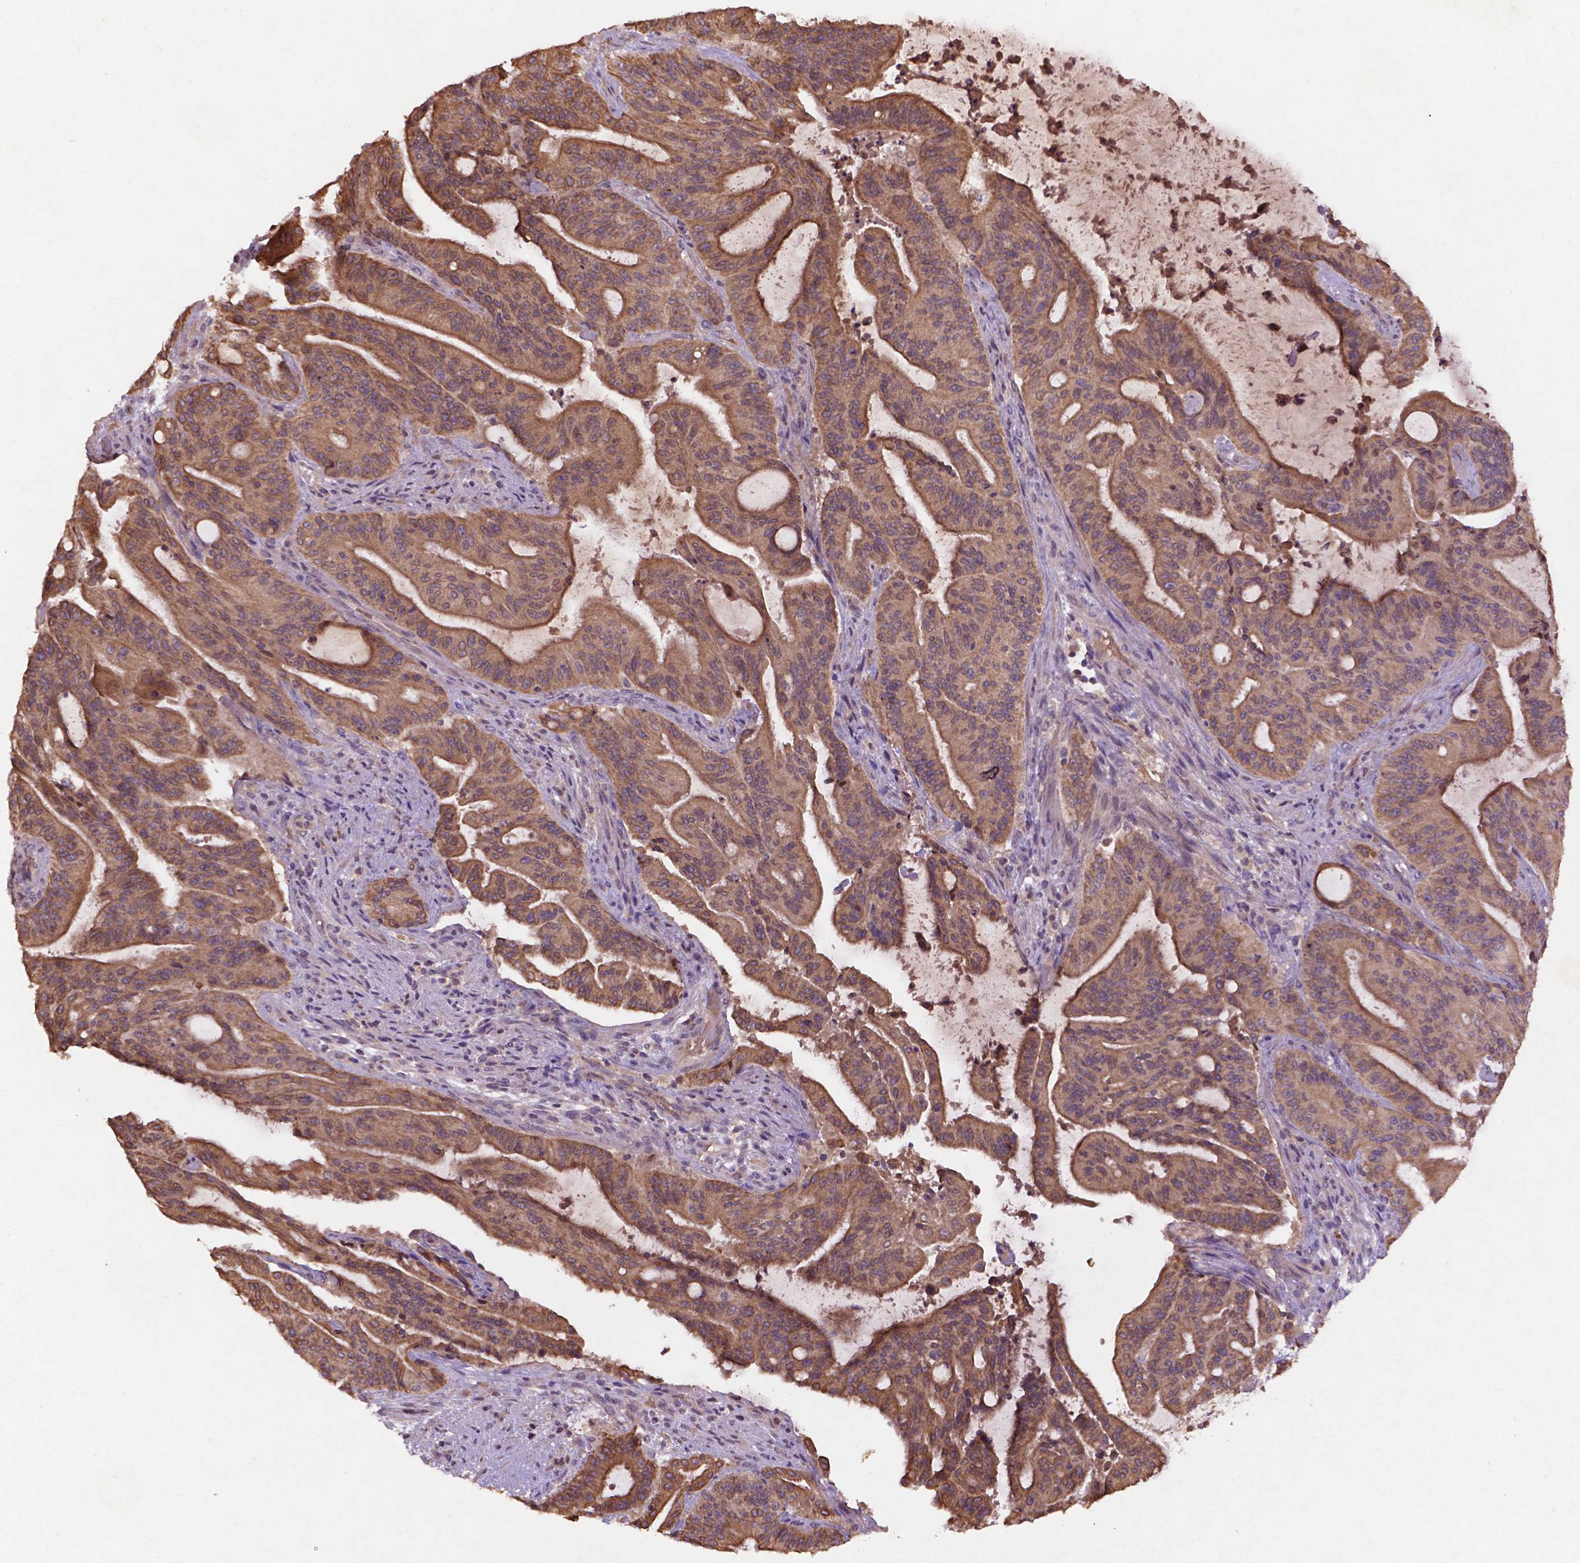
{"staining": {"intensity": "moderate", "quantity": ">75%", "location": "cytoplasmic/membranous"}, "tissue": "liver cancer", "cell_type": "Tumor cells", "image_type": "cancer", "snomed": [{"axis": "morphology", "description": "Cholangiocarcinoma"}, {"axis": "topography", "description": "Liver"}], "caption": "Human liver cancer stained for a protein (brown) demonstrates moderate cytoplasmic/membranous positive staining in approximately >75% of tumor cells.", "gene": "COQ2", "patient": {"sex": "female", "age": 73}}